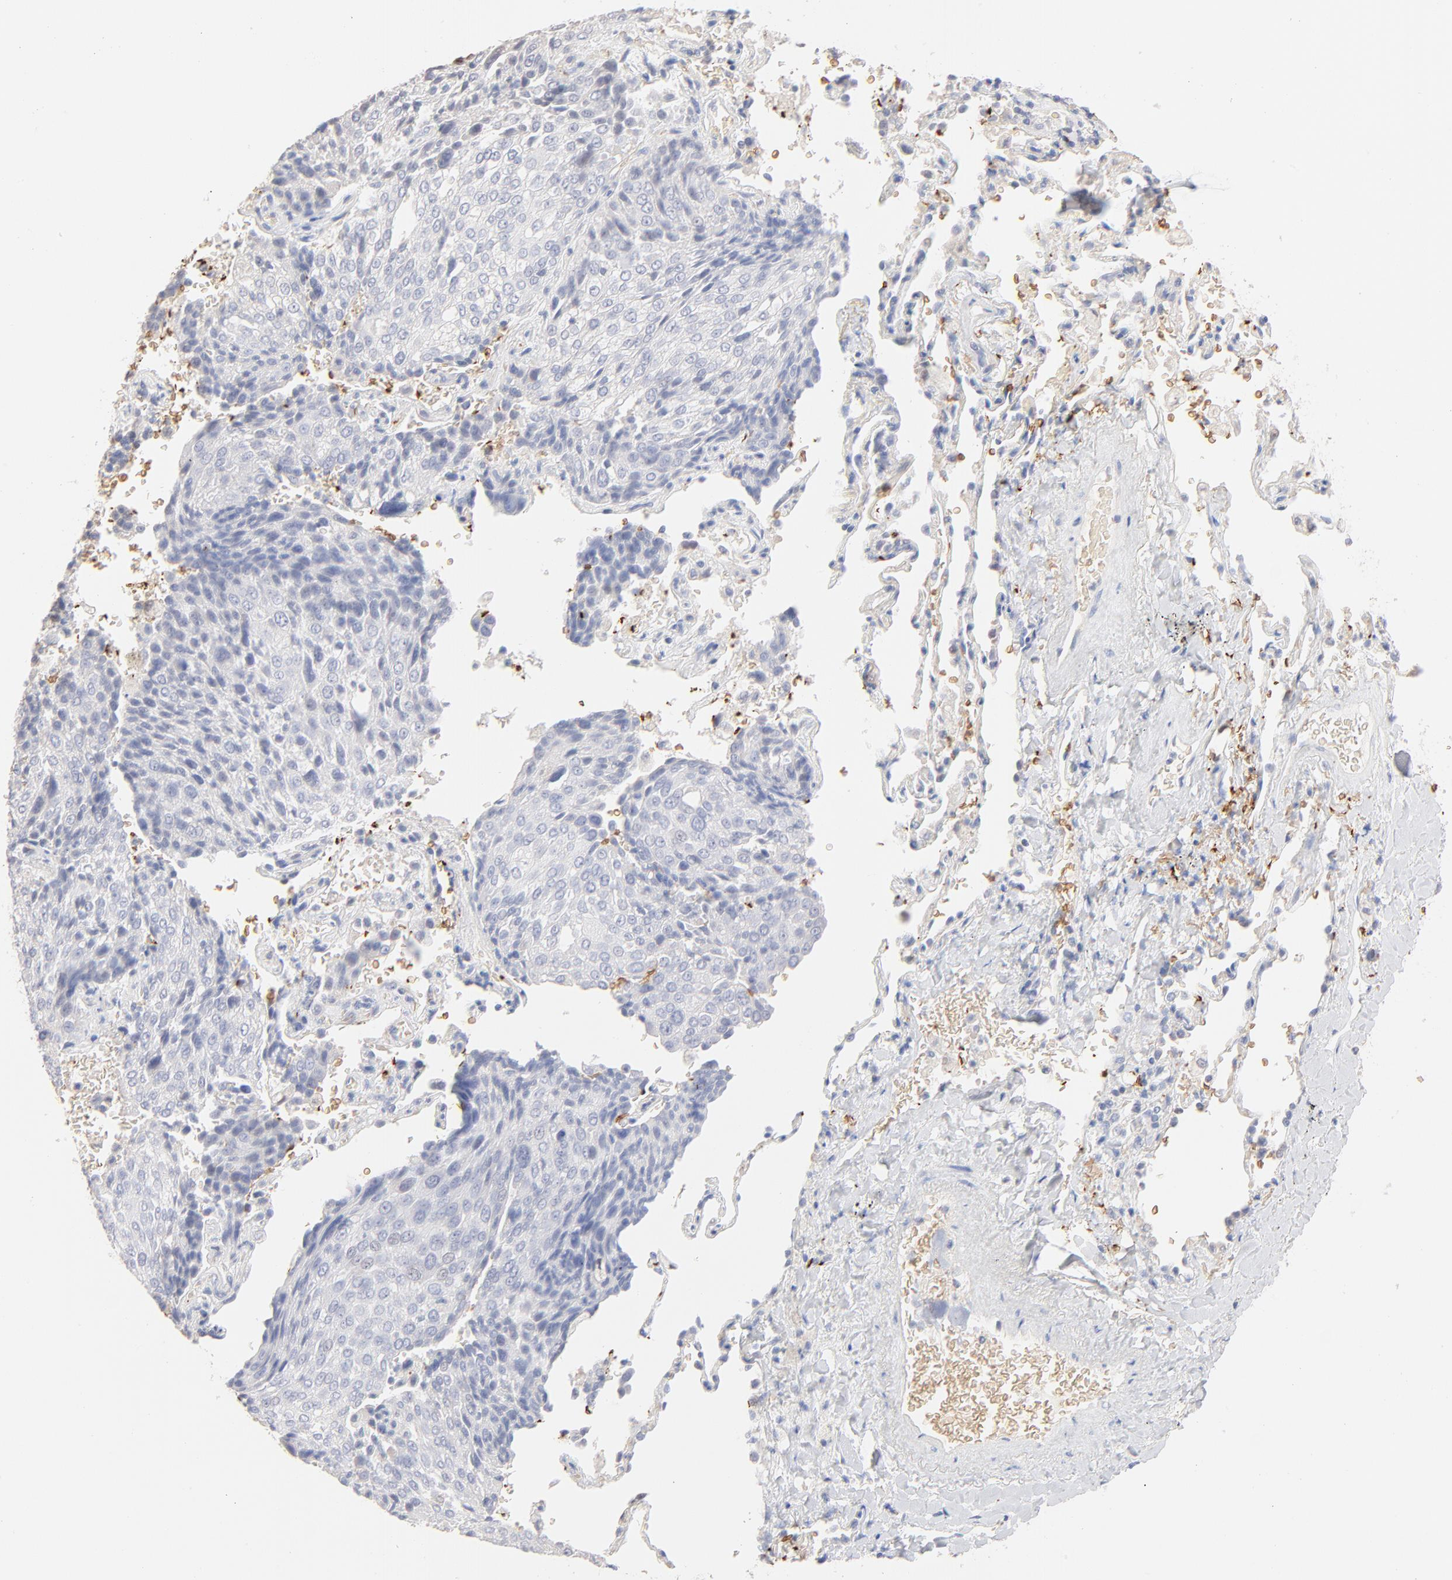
{"staining": {"intensity": "negative", "quantity": "none", "location": "none"}, "tissue": "lung cancer", "cell_type": "Tumor cells", "image_type": "cancer", "snomed": [{"axis": "morphology", "description": "Squamous cell carcinoma, NOS"}, {"axis": "topography", "description": "Lung"}], "caption": "The image shows no significant positivity in tumor cells of lung cancer. (DAB (3,3'-diaminobenzidine) IHC with hematoxylin counter stain).", "gene": "SPTB", "patient": {"sex": "male", "age": 54}}